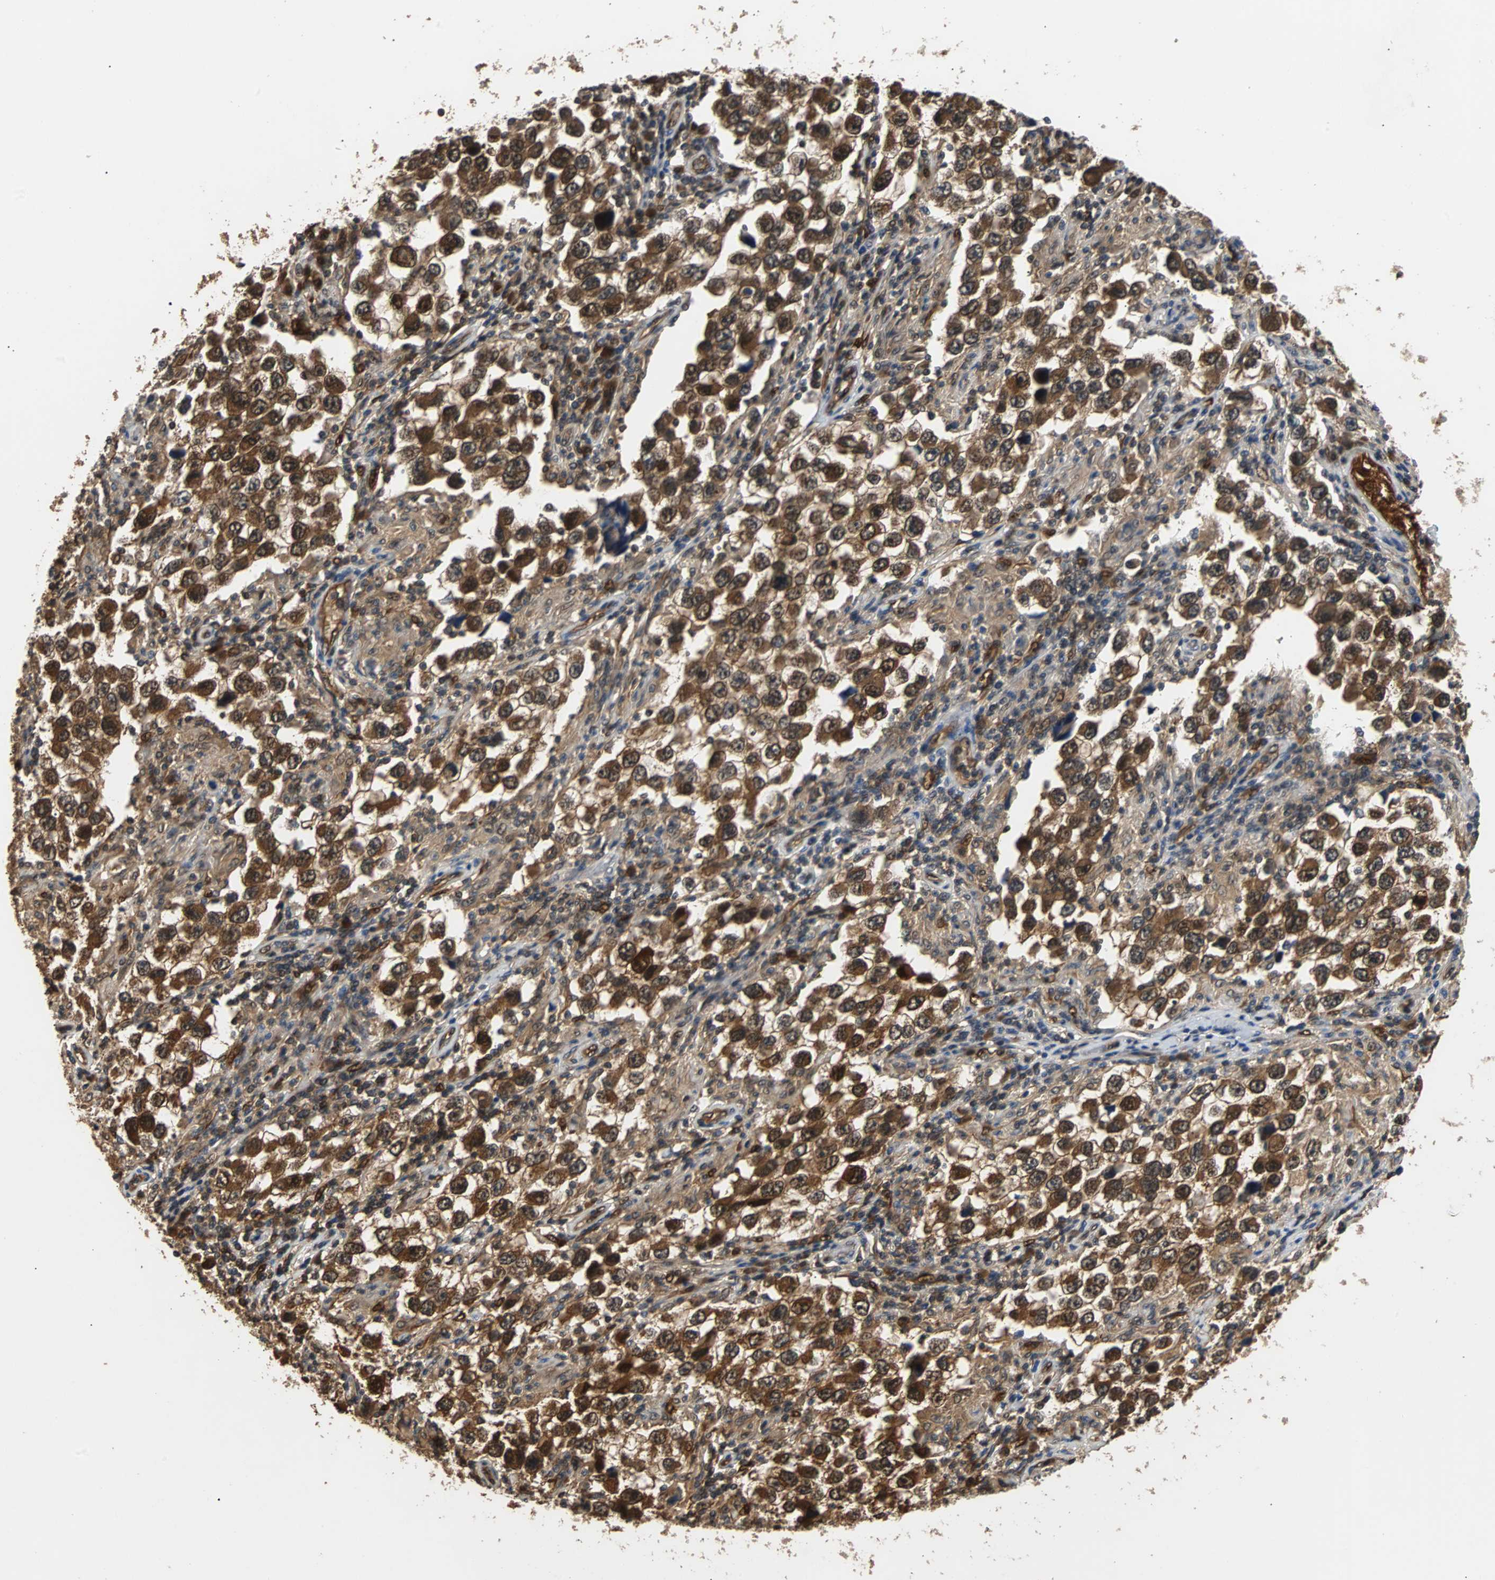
{"staining": {"intensity": "strong", "quantity": ">75%", "location": "cytoplasmic/membranous,nuclear"}, "tissue": "testis cancer", "cell_type": "Tumor cells", "image_type": "cancer", "snomed": [{"axis": "morphology", "description": "Carcinoma, Embryonal, NOS"}, {"axis": "topography", "description": "Testis"}], "caption": "A high-resolution photomicrograph shows IHC staining of embryonal carcinoma (testis), which shows strong cytoplasmic/membranous and nuclear staining in about >75% of tumor cells.", "gene": "PRDX6", "patient": {"sex": "male", "age": 21}}